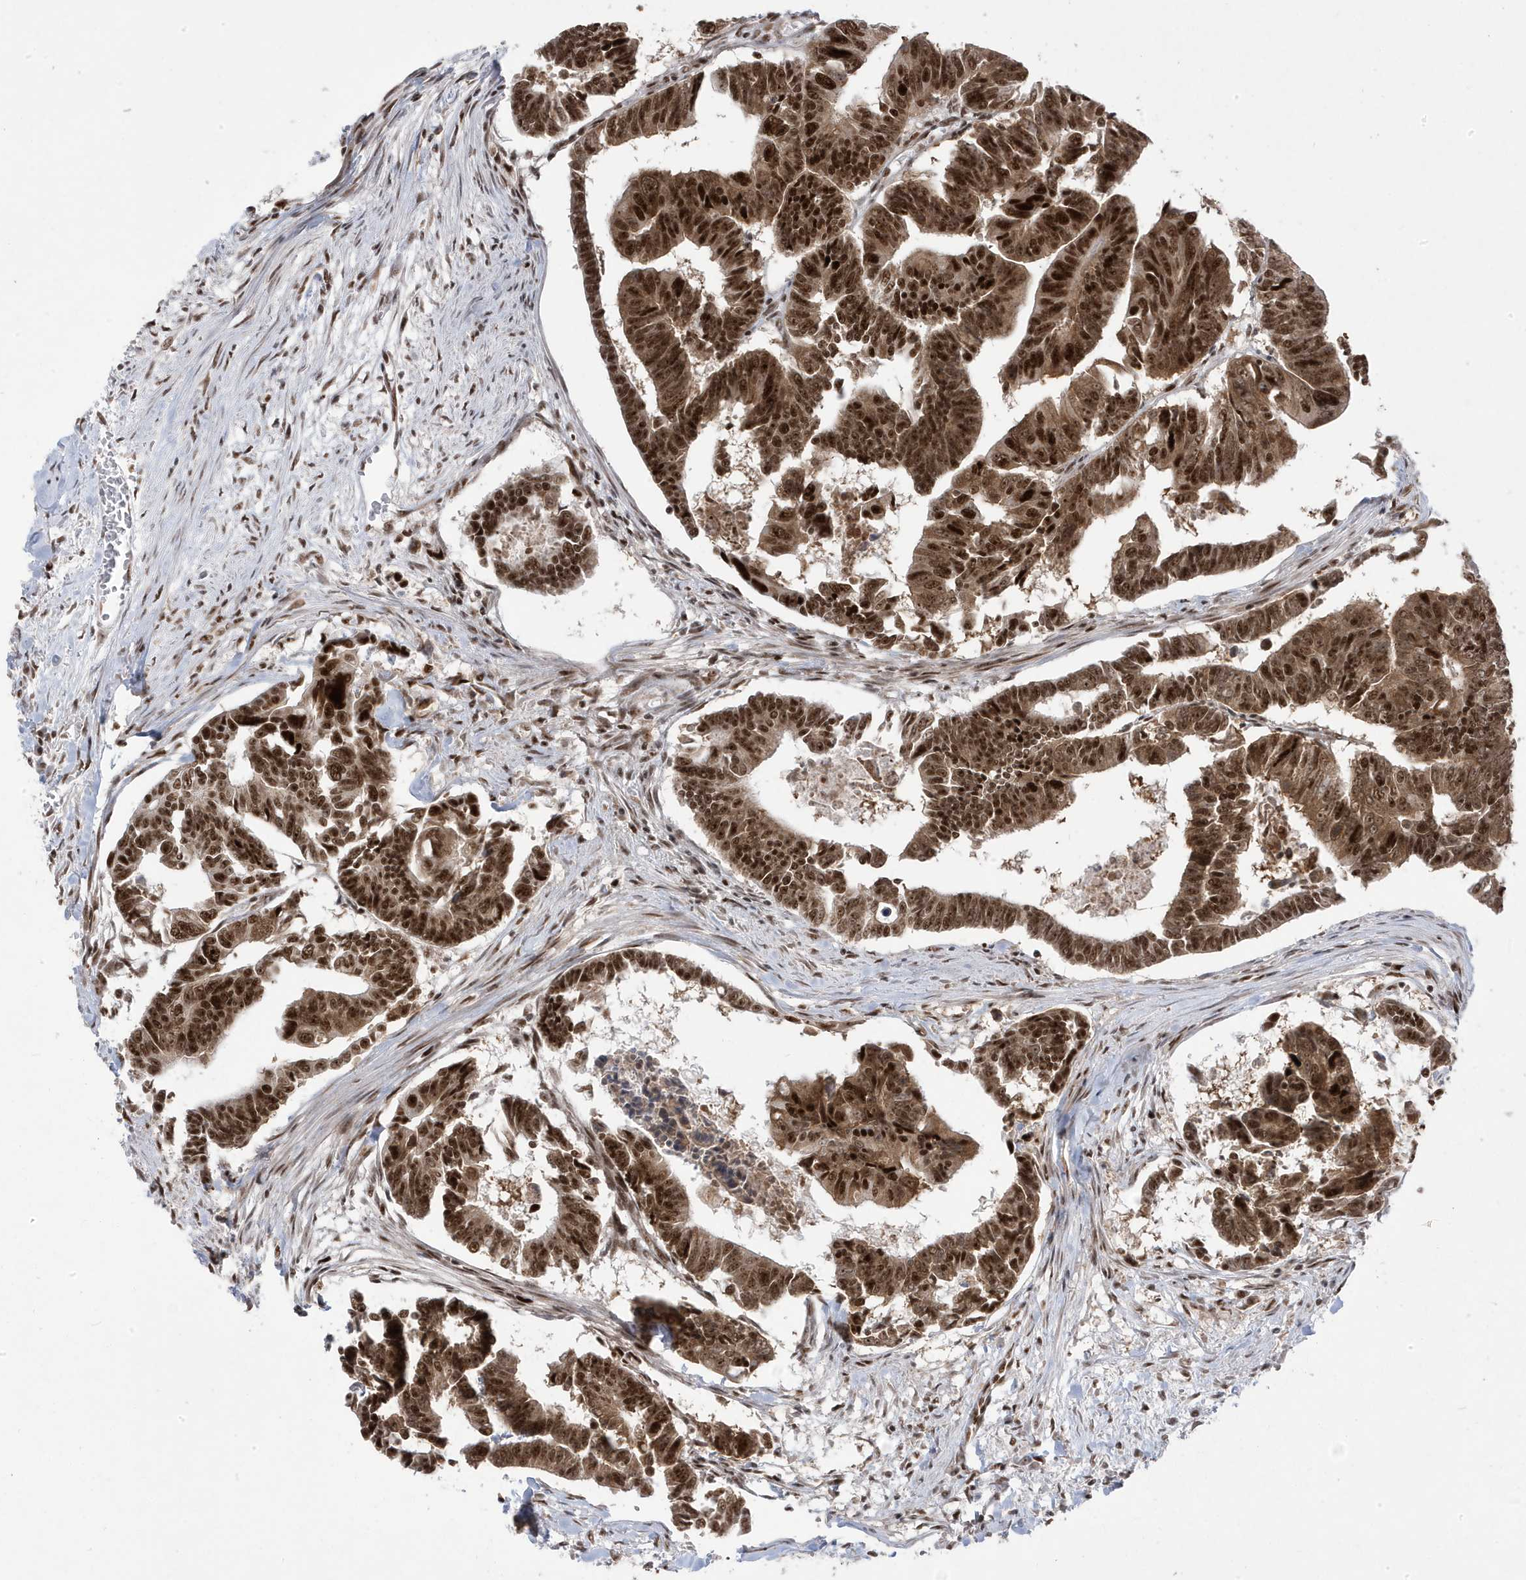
{"staining": {"intensity": "strong", "quantity": ">75%", "location": "cytoplasmic/membranous,nuclear"}, "tissue": "colorectal cancer", "cell_type": "Tumor cells", "image_type": "cancer", "snomed": [{"axis": "morphology", "description": "Adenocarcinoma, NOS"}, {"axis": "topography", "description": "Rectum"}], "caption": "Protein positivity by immunohistochemistry (IHC) demonstrates strong cytoplasmic/membranous and nuclear expression in approximately >75% of tumor cells in colorectal cancer.", "gene": "MTREX", "patient": {"sex": "female", "age": 65}}